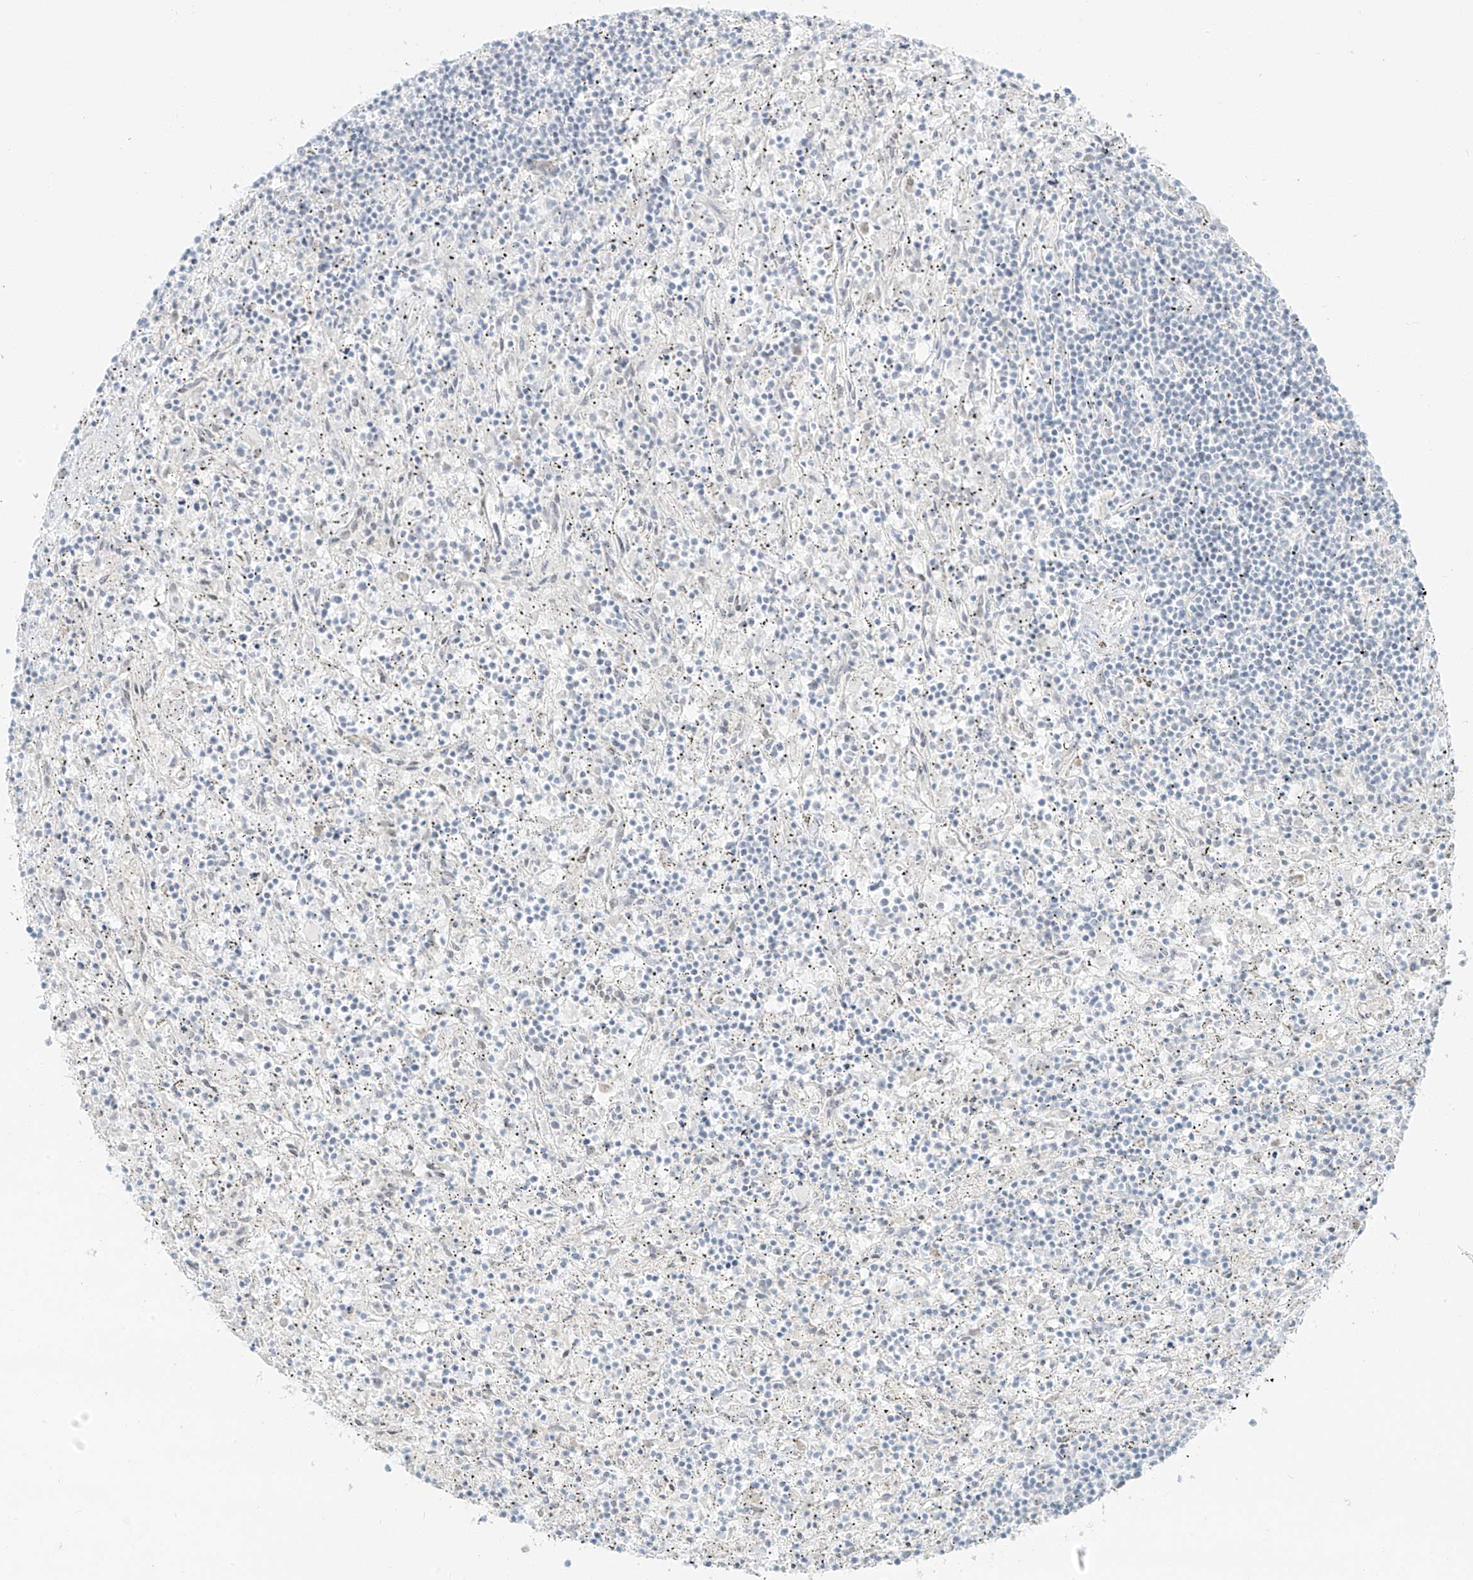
{"staining": {"intensity": "negative", "quantity": "none", "location": "none"}, "tissue": "lymphoma", "cell_type": "Tumor cells", "image_type": "cancer", "snomed": [{"axis": "morphology", "description": "Malignant lymphoma, non-Hodgkin's type, Low grade"}, {"axis": "topography", "description": "Spleen"}], "caption": "High power microscopy micrograph of an immunohistochemistry histopathology image of low-grade malignant lymphoma, non-Hodgkin's type, revealing no significant positivity in tumor cells.", "gene": "ZNF774", "patient": {"sex": "male", "age": 76}}